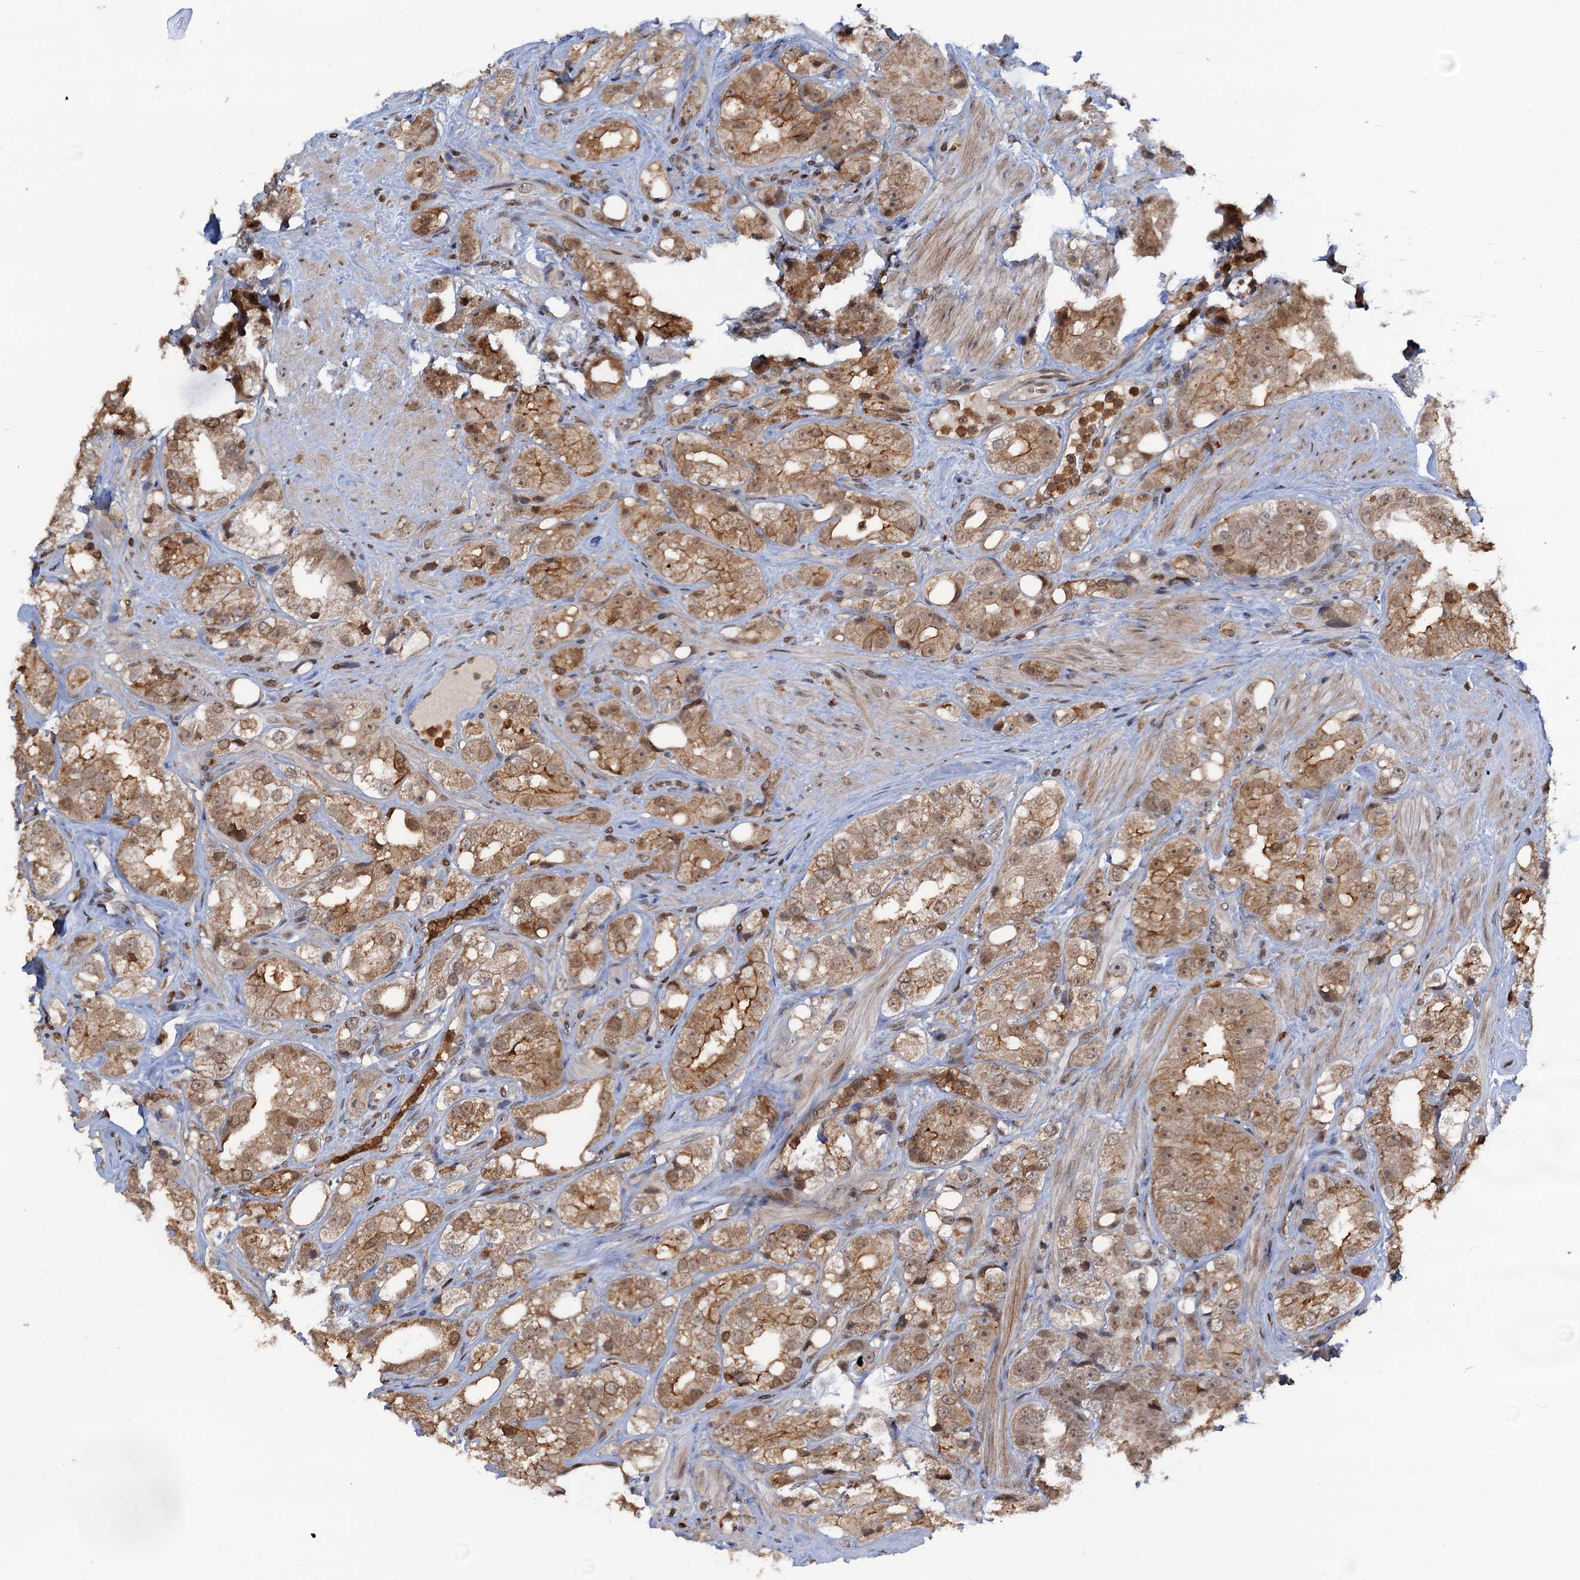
{"staining": {"intensity": "moderate", "quantity": ">75%", "location": "cytoplasmic/membranous,nuclear"}, "tissue": "prostate cancer", "cell_type": "Tumor cells", "image_type": "cancer", "snomed": [{"axis": "morphology", "description": "Adenocarcinoma, NOS"}, {"axis": "topography", "description": "Prostate"}], "caption": "Prostate cancer stained with immunohistochemistry (IHC) demonstrates moderate cytoplasmic/membranous and nuclear expression in about >75% of tumor cells.", "gene": "ZNF609", "patient": {"sex": "male", "age": 79}}